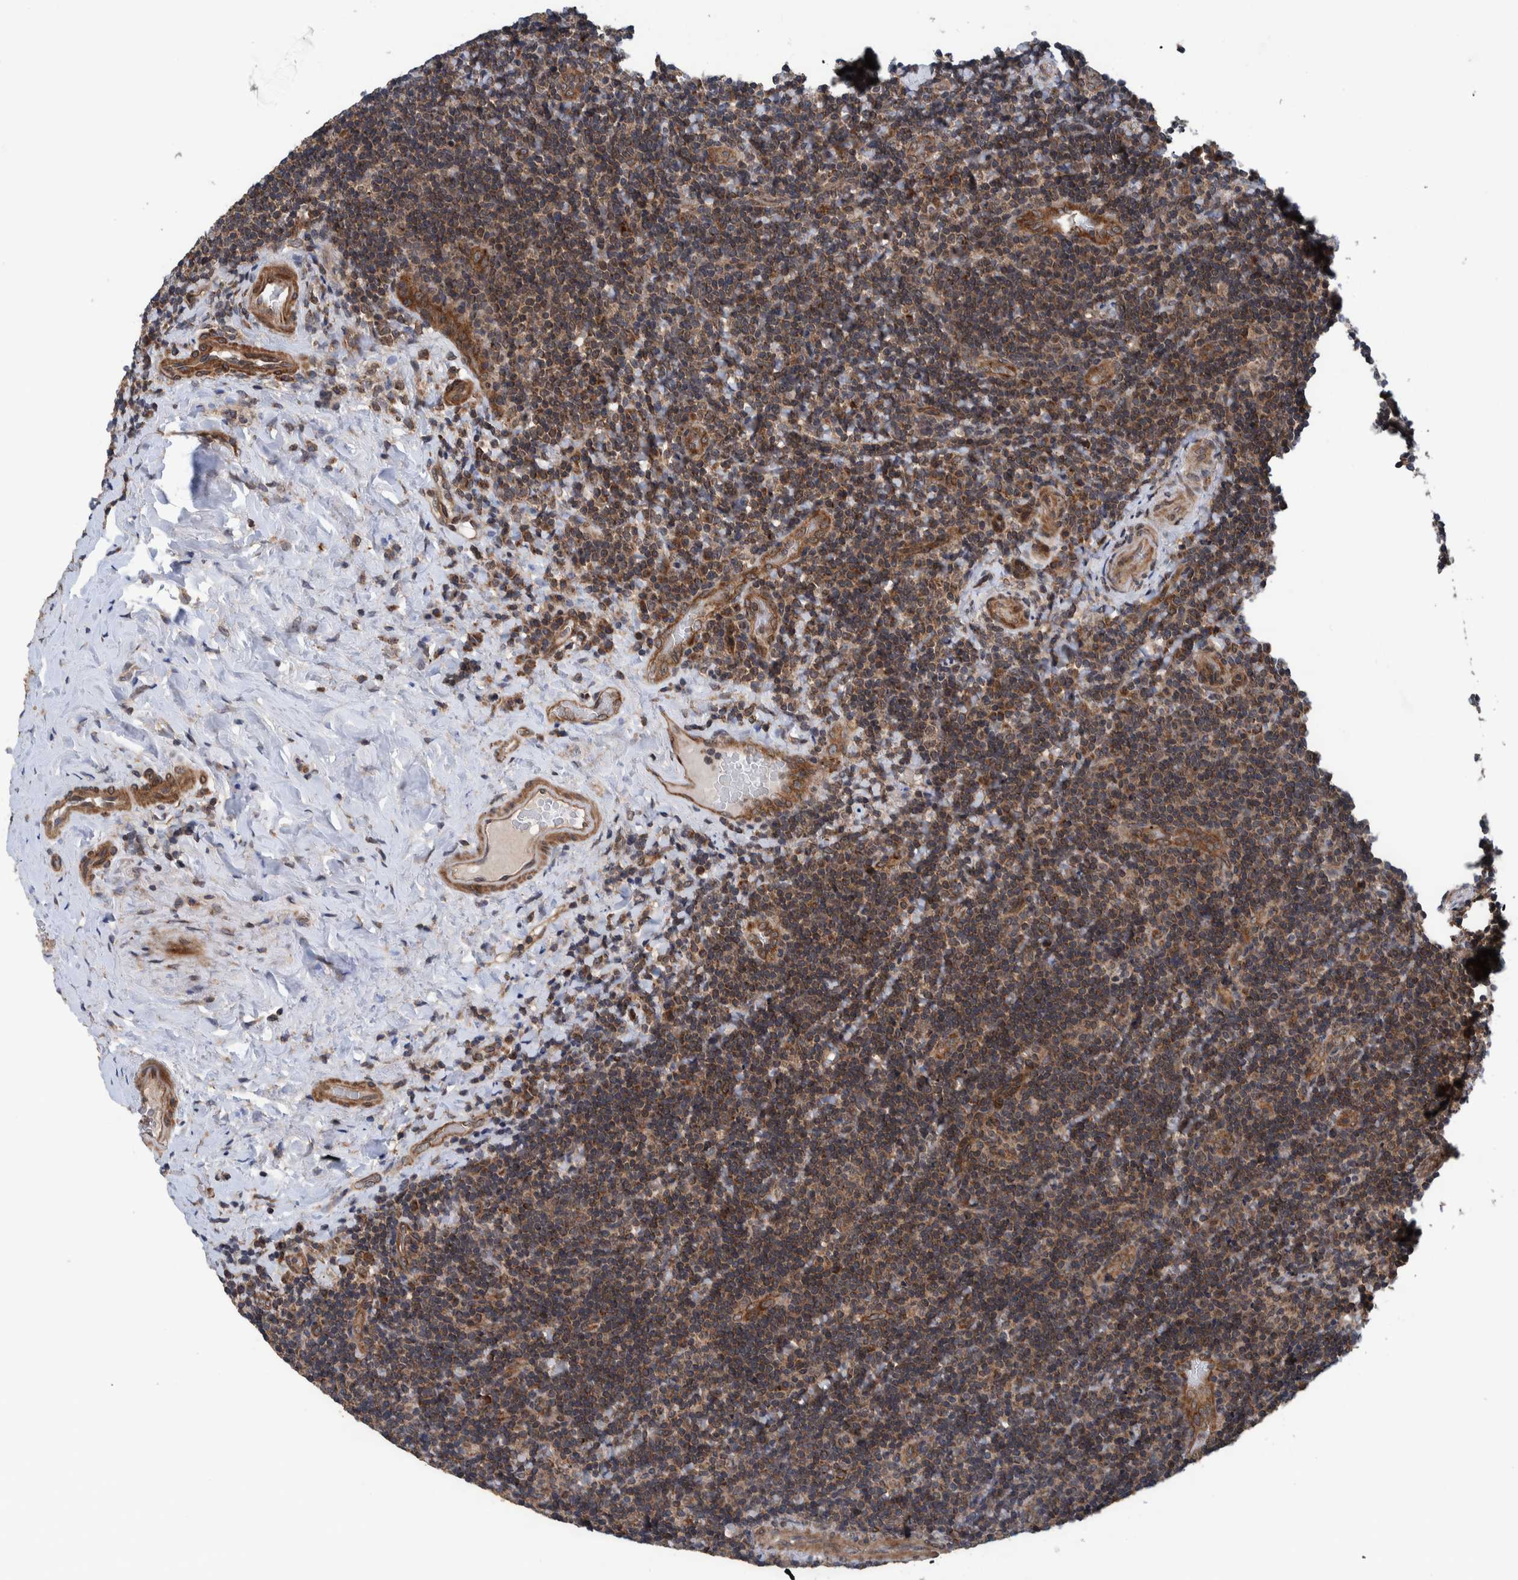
{"staining": {"intensity": "moderate", "quantity": ">75%", "location": "cytoplasmic/membranous"}, "tissue": "lymphoma", "cell_type": "Tumor cells", "image_type": "cancer", "snomed": [{"axis": "morphology", "description": "Malignant lymphoma, non-Hodgkin's type, High grade"}, {"axis": "topography", "description": "Tonsil"}], "caption": "The photomicrograph shows staining of lymphoma, revealing moderate cytoplasmic/membranous protein positivity (brown color) within tumor cells. (IHC, brightfield microscopy, high magnification).", "gene": "MRPS7", "patient": {"sex": "female", "age": 36}}